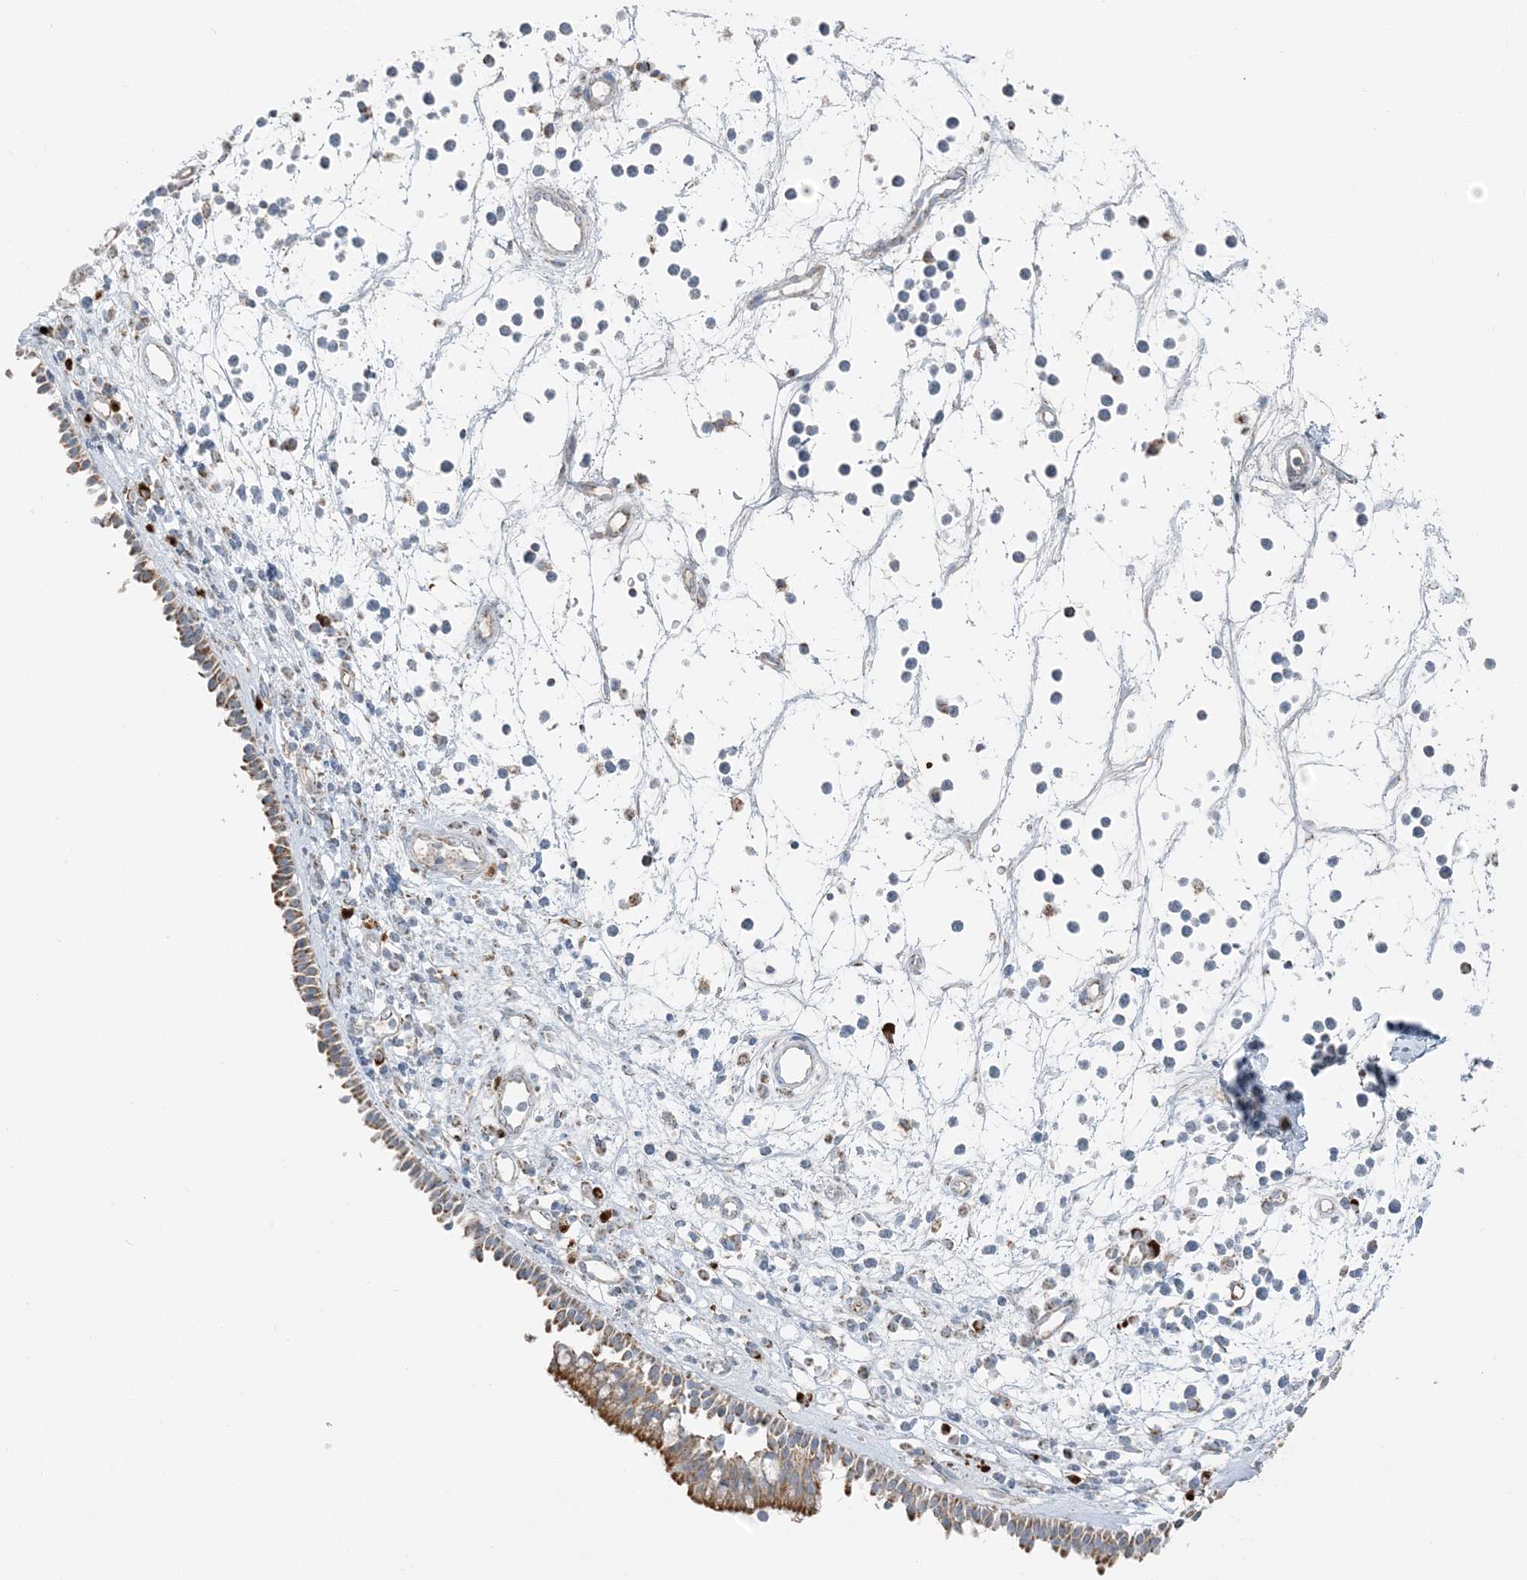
{"staining": {"intensity": "moderate", "quantity": ">75%", "location": "cytoplasmic/membranous"}, "tissue": "nasopharynx", "cell_type": "Respiratory epithelial cells", "image_type": "normal", "snomed": [{"axis": "morphology", "description": "Normal tissue, NOS"}, {"axis": "morphology", "description": "Inflammation, NOS"}, {"axis": "morphology", "description": "Malignant melanoma, Metastatic site"}, {"axis": "topography", "description": "Nasopharynx"}], "caption": "A high-resolution histopathology image shows immunohistochemistry staining of benign nasopharynx, which demonstrates moderate cytoplasmic/membranous expression in about >75% of respiratory epithelial cells. (IHC, brightfield microscopy, high magnification).", "gene": "SLC22A16", "patient": {"sex": "male", "age": 70}}